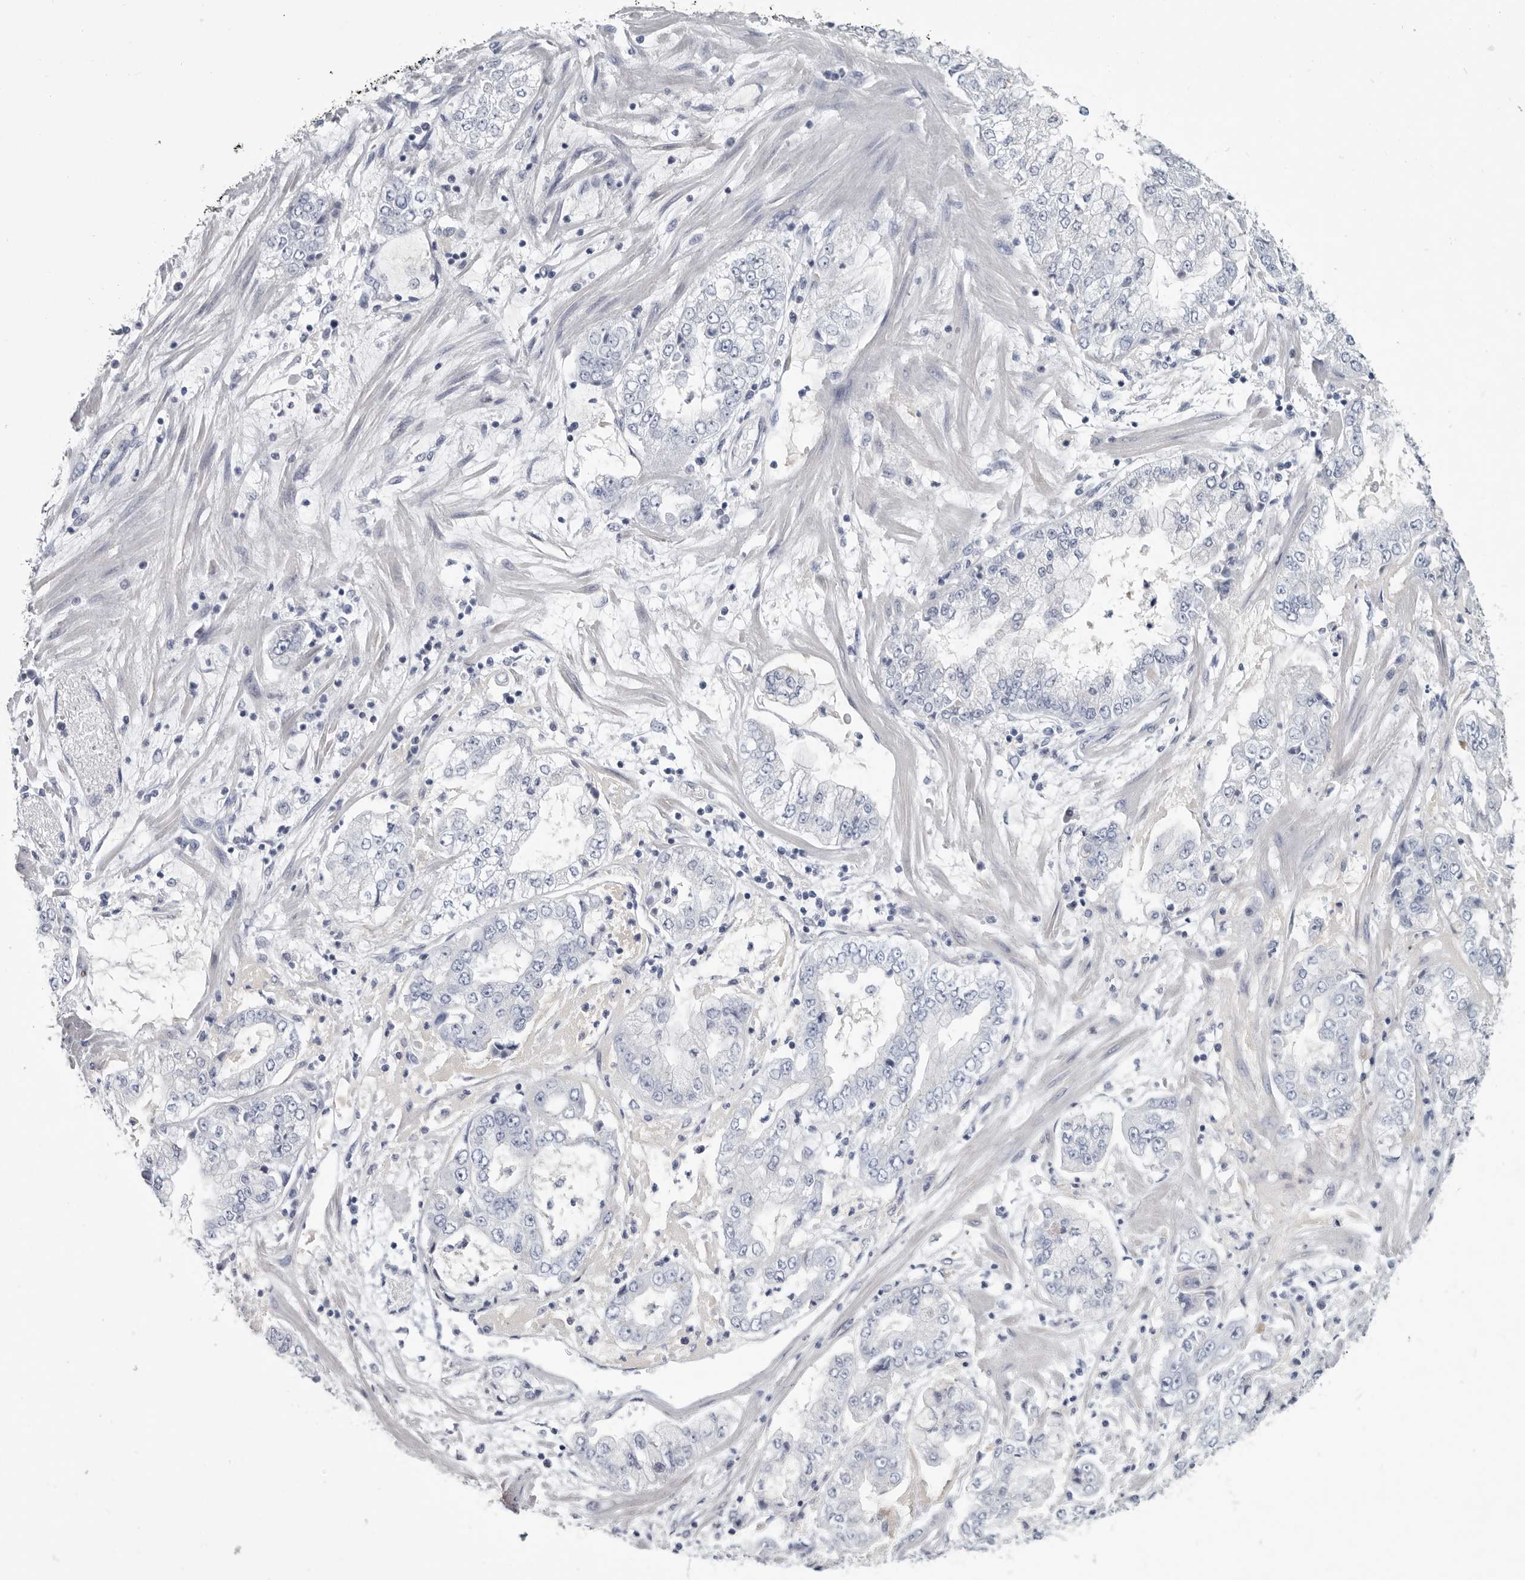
{"staining": {"intensity": "negative", "quantity": "none", "location": "none"}, "tissue": "stomach cancer", "cell_type": "Tumor cells", "image_type": "cancer", "snomed": [{"axis": "morphology", "description": "Adenocarcinoma, NOS"}, {"axis": "topography", "description": "Stomach"}], "caption": "Tumor cells show no significant positivity in stomach cancer. (Stains: DAB (3,3'-diaminobenzidine) immunohistochemistry (IHC) with hematoxylin counter stain, Microscopy: brightfield microscopy at high magnification).", "gene": "WRAP73", "patient": {"sex": "male", "age": 76}}